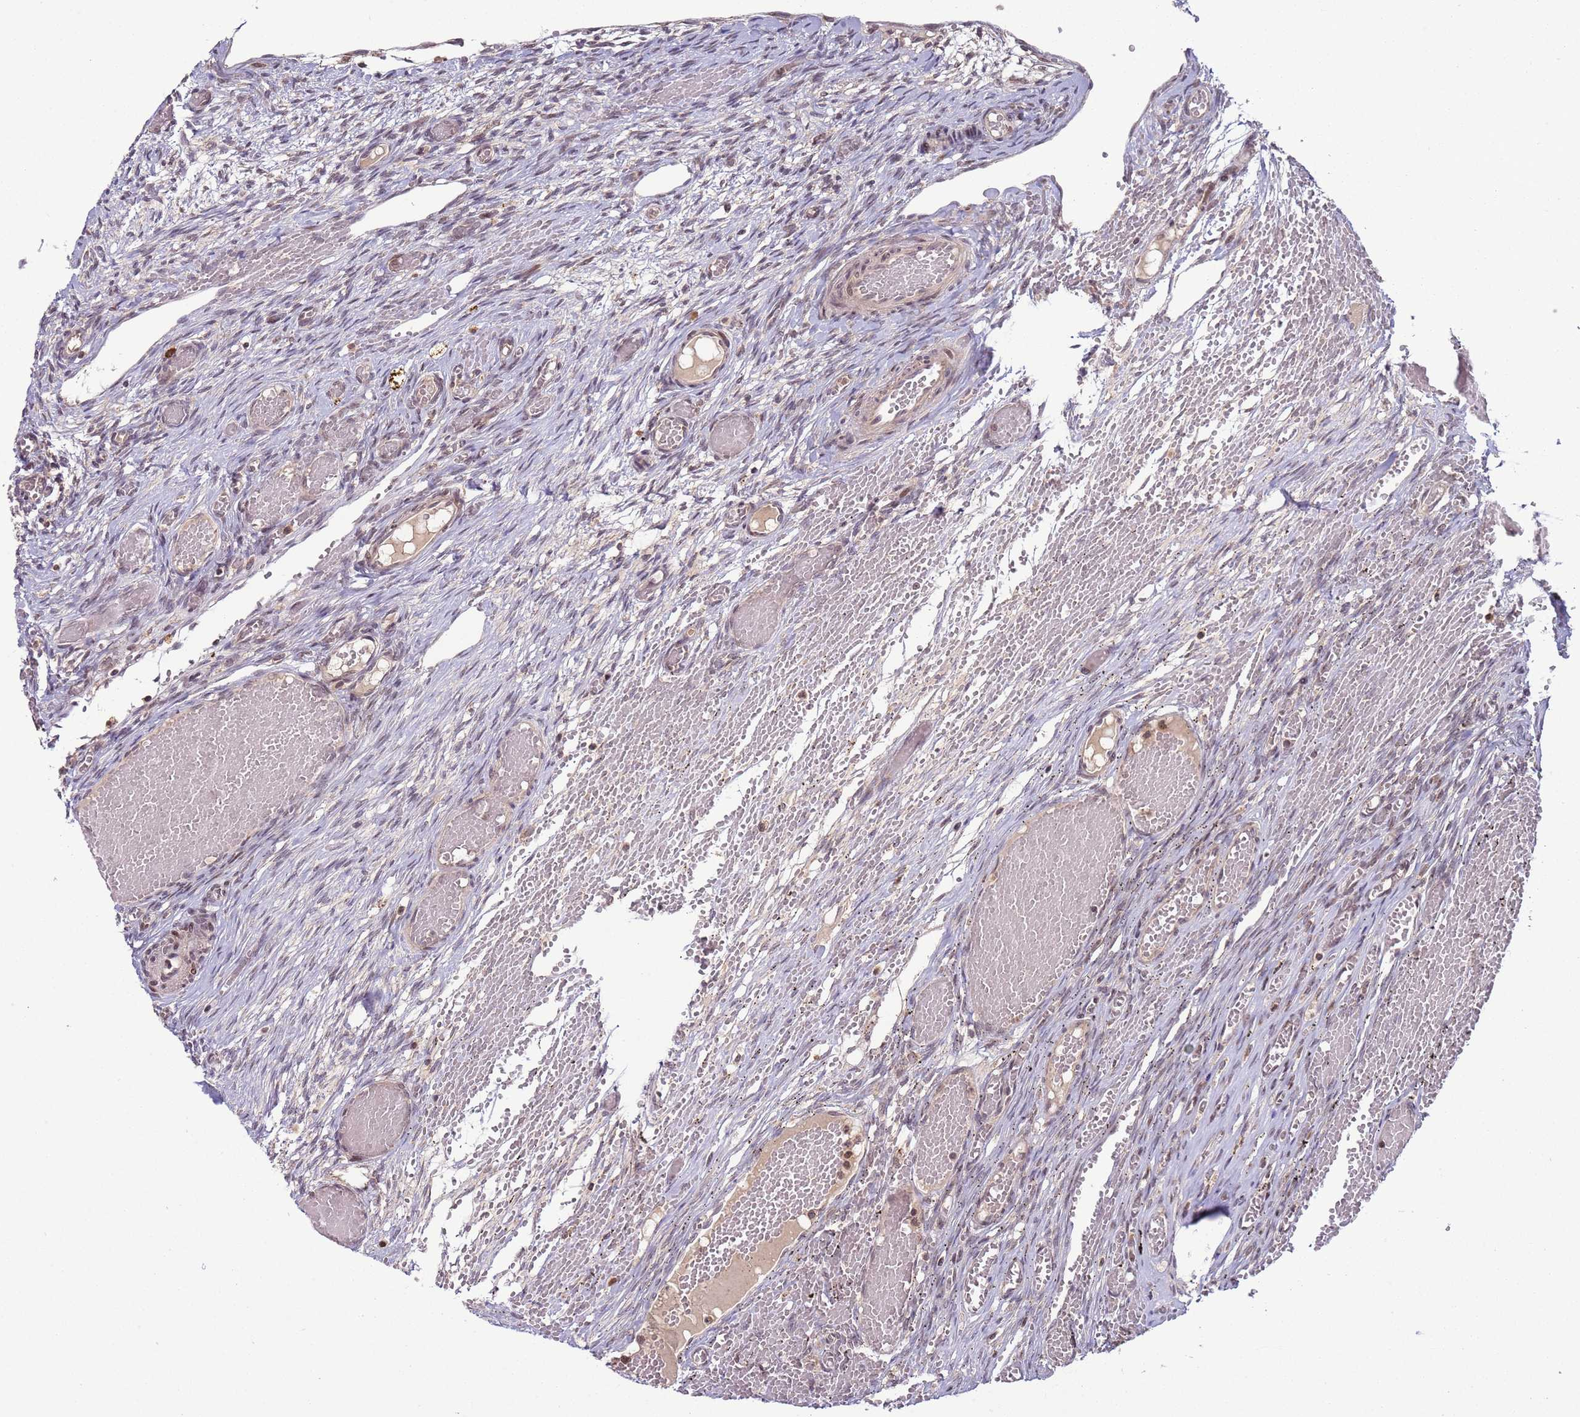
{"staining": {"intensity": "weak", "quantity": "<25%", "location": "cytoplasmic/membranous,nuclear"}, "tissue": "ovary", "cell_type": "Ovarian stroma cells", "image_type": "normal", "snomed": [{"axis": "morphology", "description": "Adenocarcinoma, NOS"}, {"axis": "topography", "description": "Endometrium"}], "caption": "This is an IHC photomicrograph of unremarkable ovary. There is no positivity in ovarian stroma cells.", "gene": "RCOR2", "patient": {"sex": "female", "age": 32}}